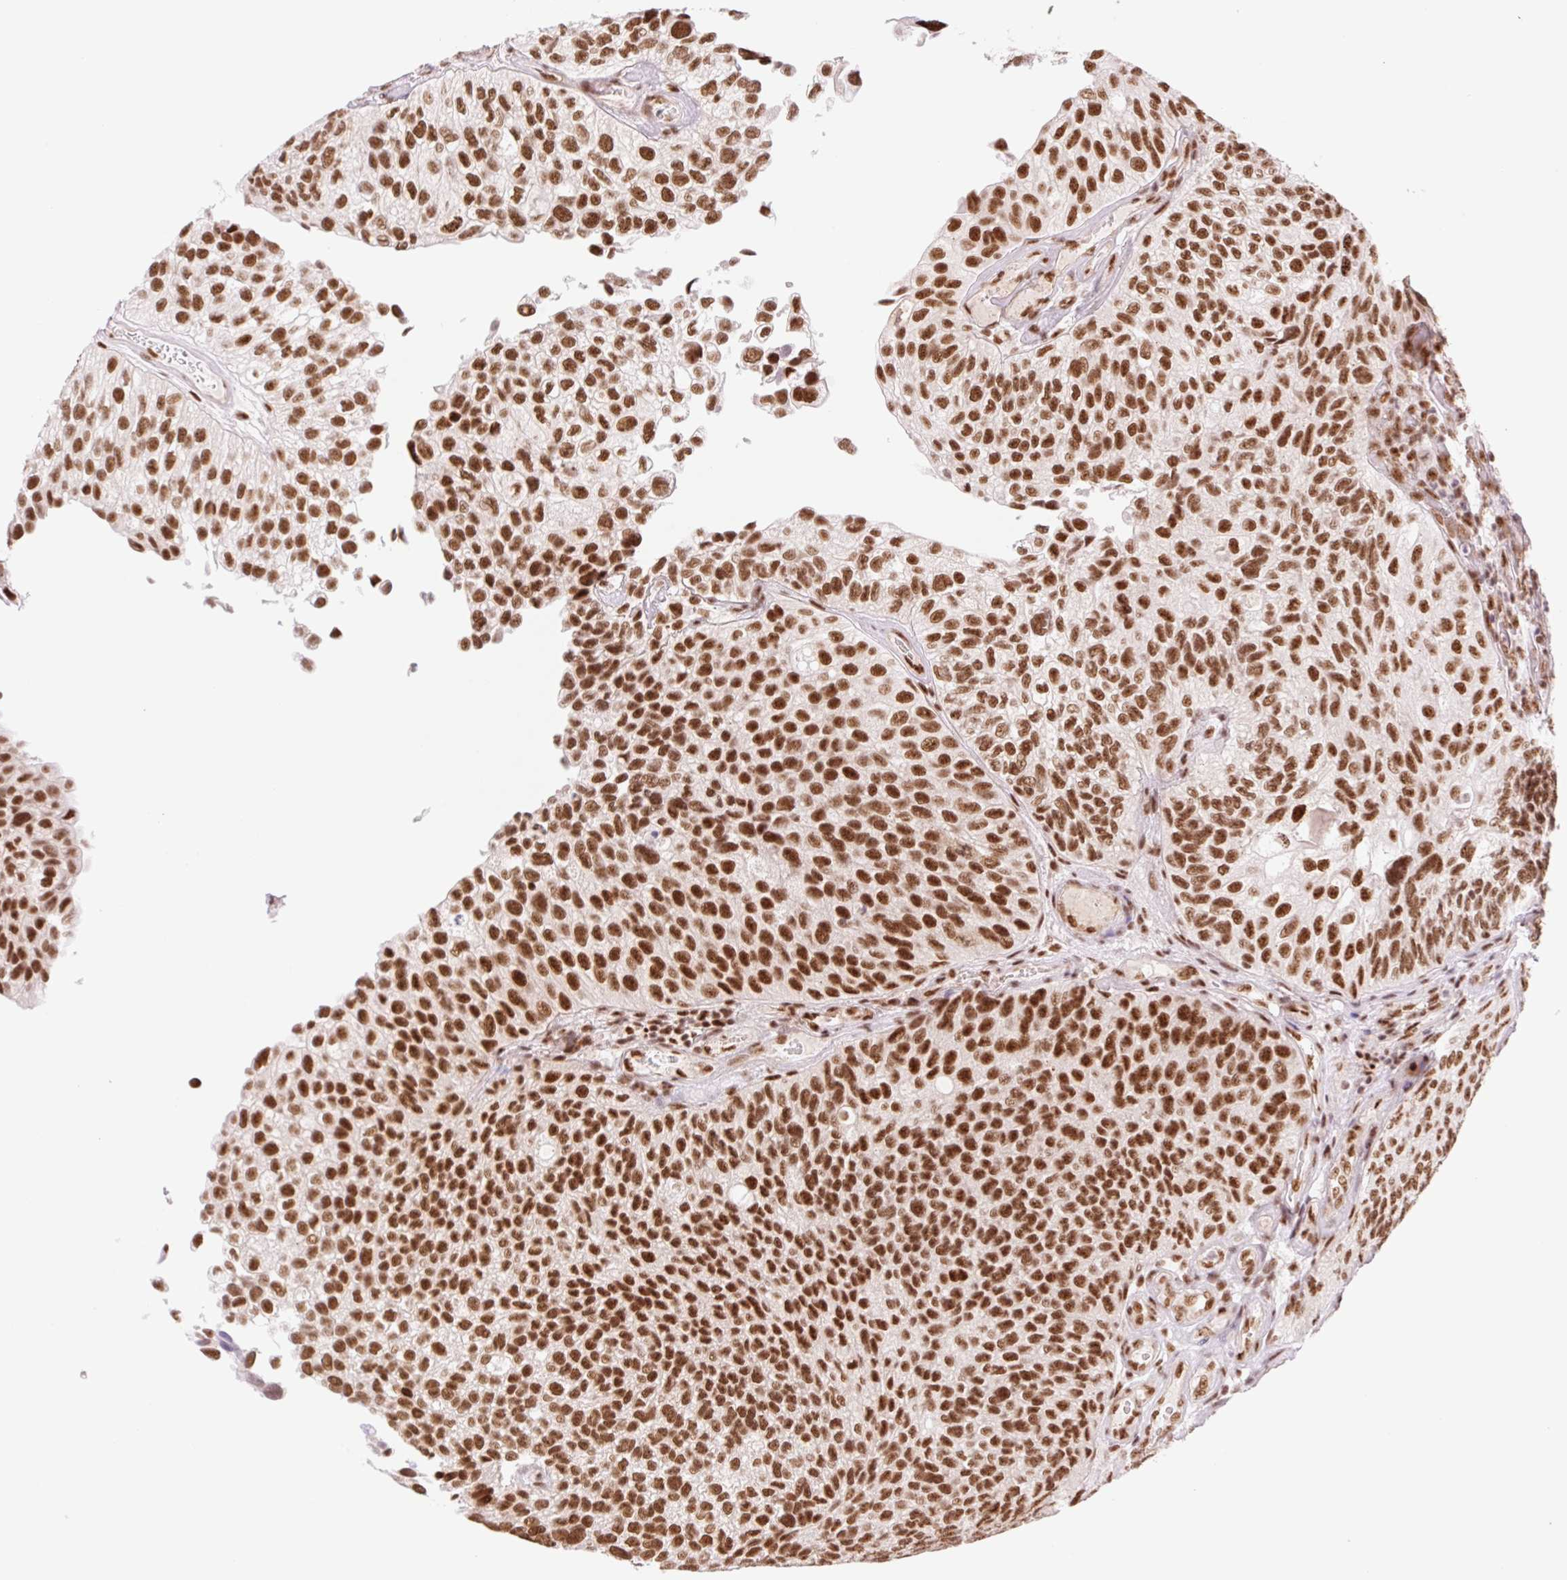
{"staining": {"intensity": "strong", "quantity": ">75%", "location": "nuclear"}, "tissue": "urothelial cancer", "cell_type": "Tumor cells", "image_type": "cancer", "snomed": [{"axis": "morphology", "description": "Urothelial carcinoma, NOS"}, {"axis": "topography", "description": "Urinary bladder"}], "caption": "Tumor cells show high levels of strong nuclear staining in about >75% of cells in human urothelial cancer.", "gene": "PRDM11", "patient": {"sex": "male", "age": 87}}